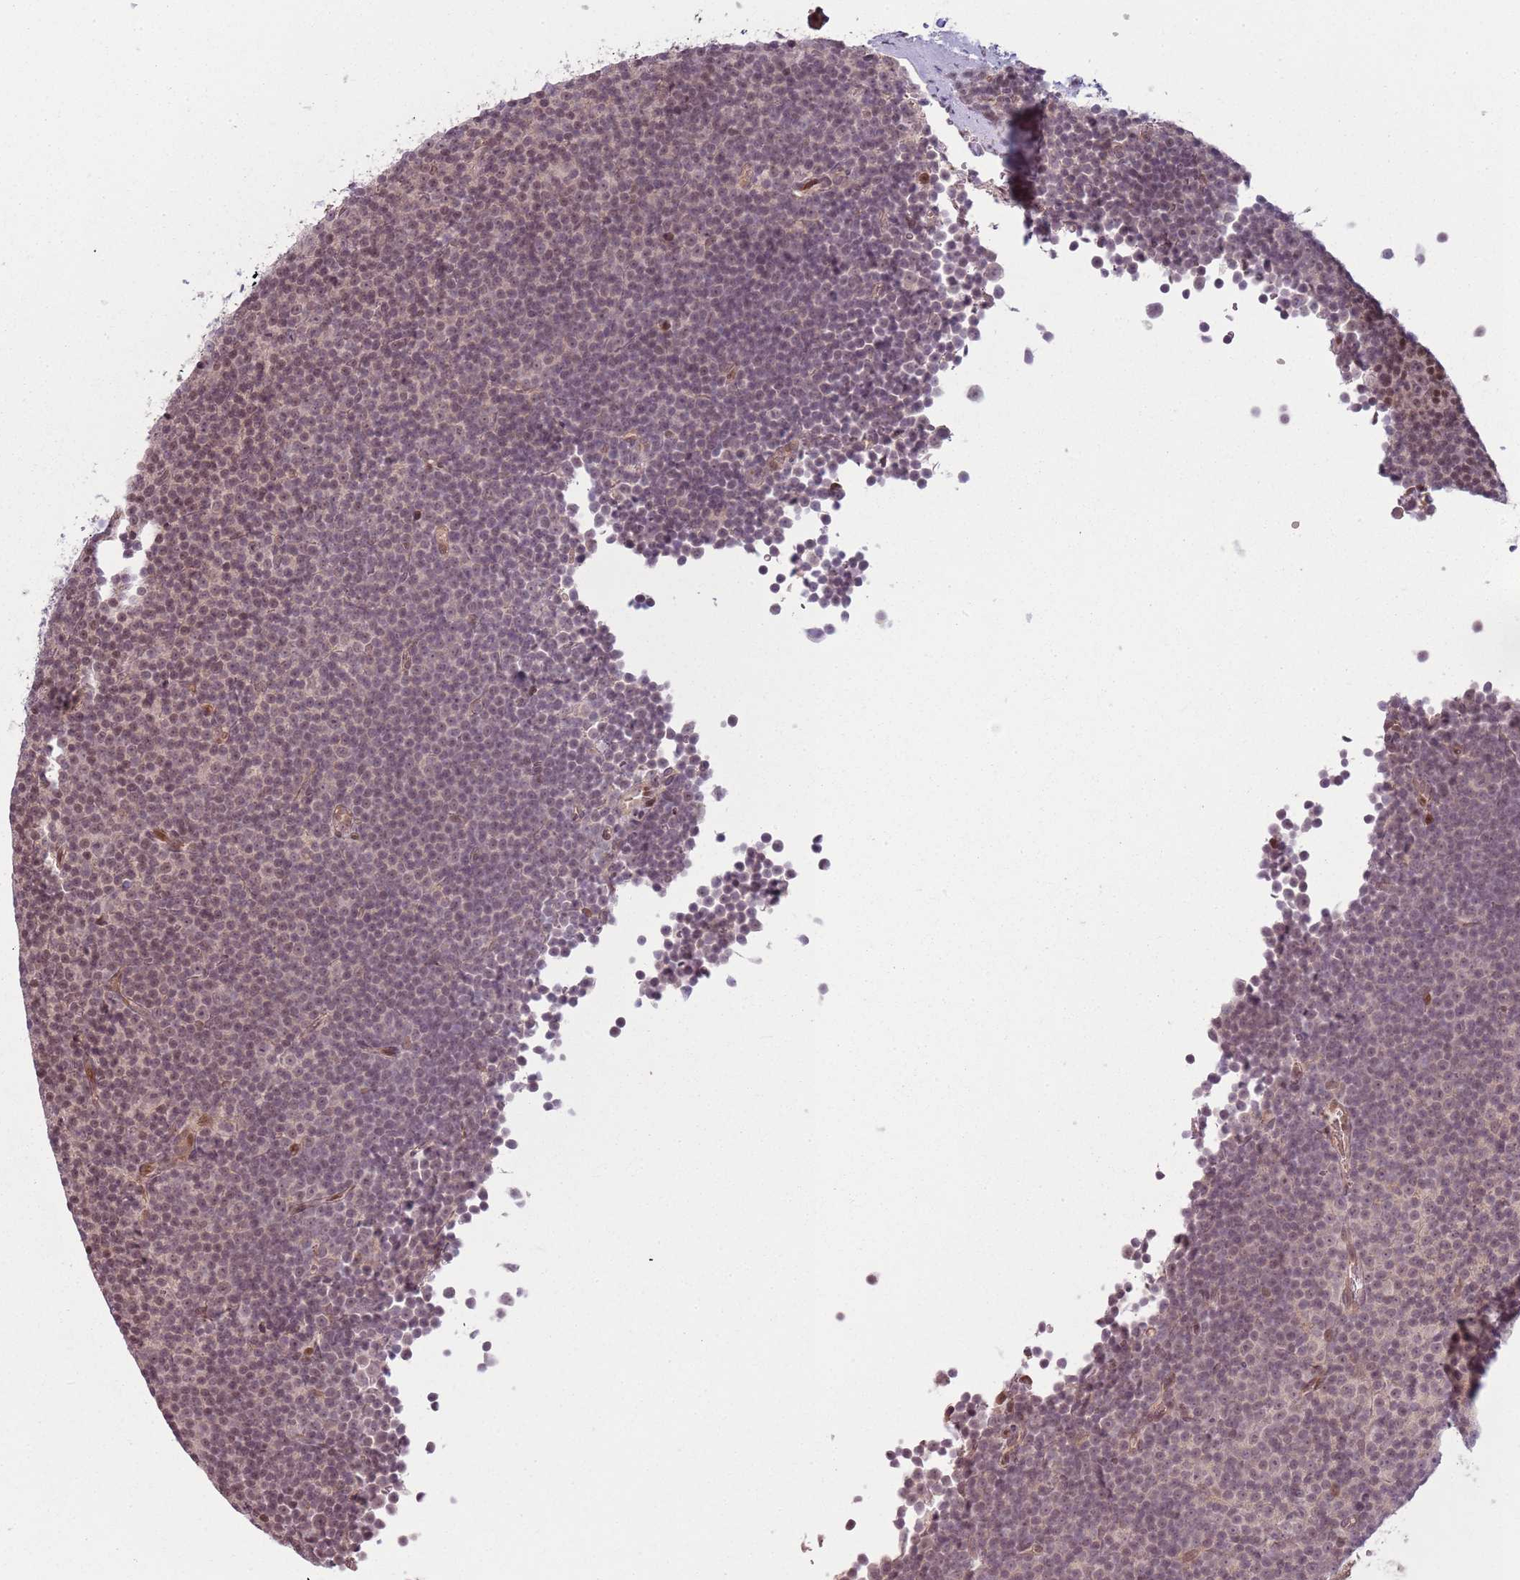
{"staining": {"intensity": "weak", "quantity": "25%-75%", "location": "nuclear"}, "tissue": "lymphoma", "cell_type": "Tumor cells", "image_type": "cancer", "snomed": [{"axis": "morphology", "description": "Malignant lymphoma, non-Hodgkin's type, Low grade"}, {"axis": "topography", "description": "Lymph node"}], "caption": "Weak nuclear protein staining is identified in approximately 25%-75% of tumor cells in lymphoma.", "gene": "ADGRG1", "patient": {"sex": "female", "age": 67}}